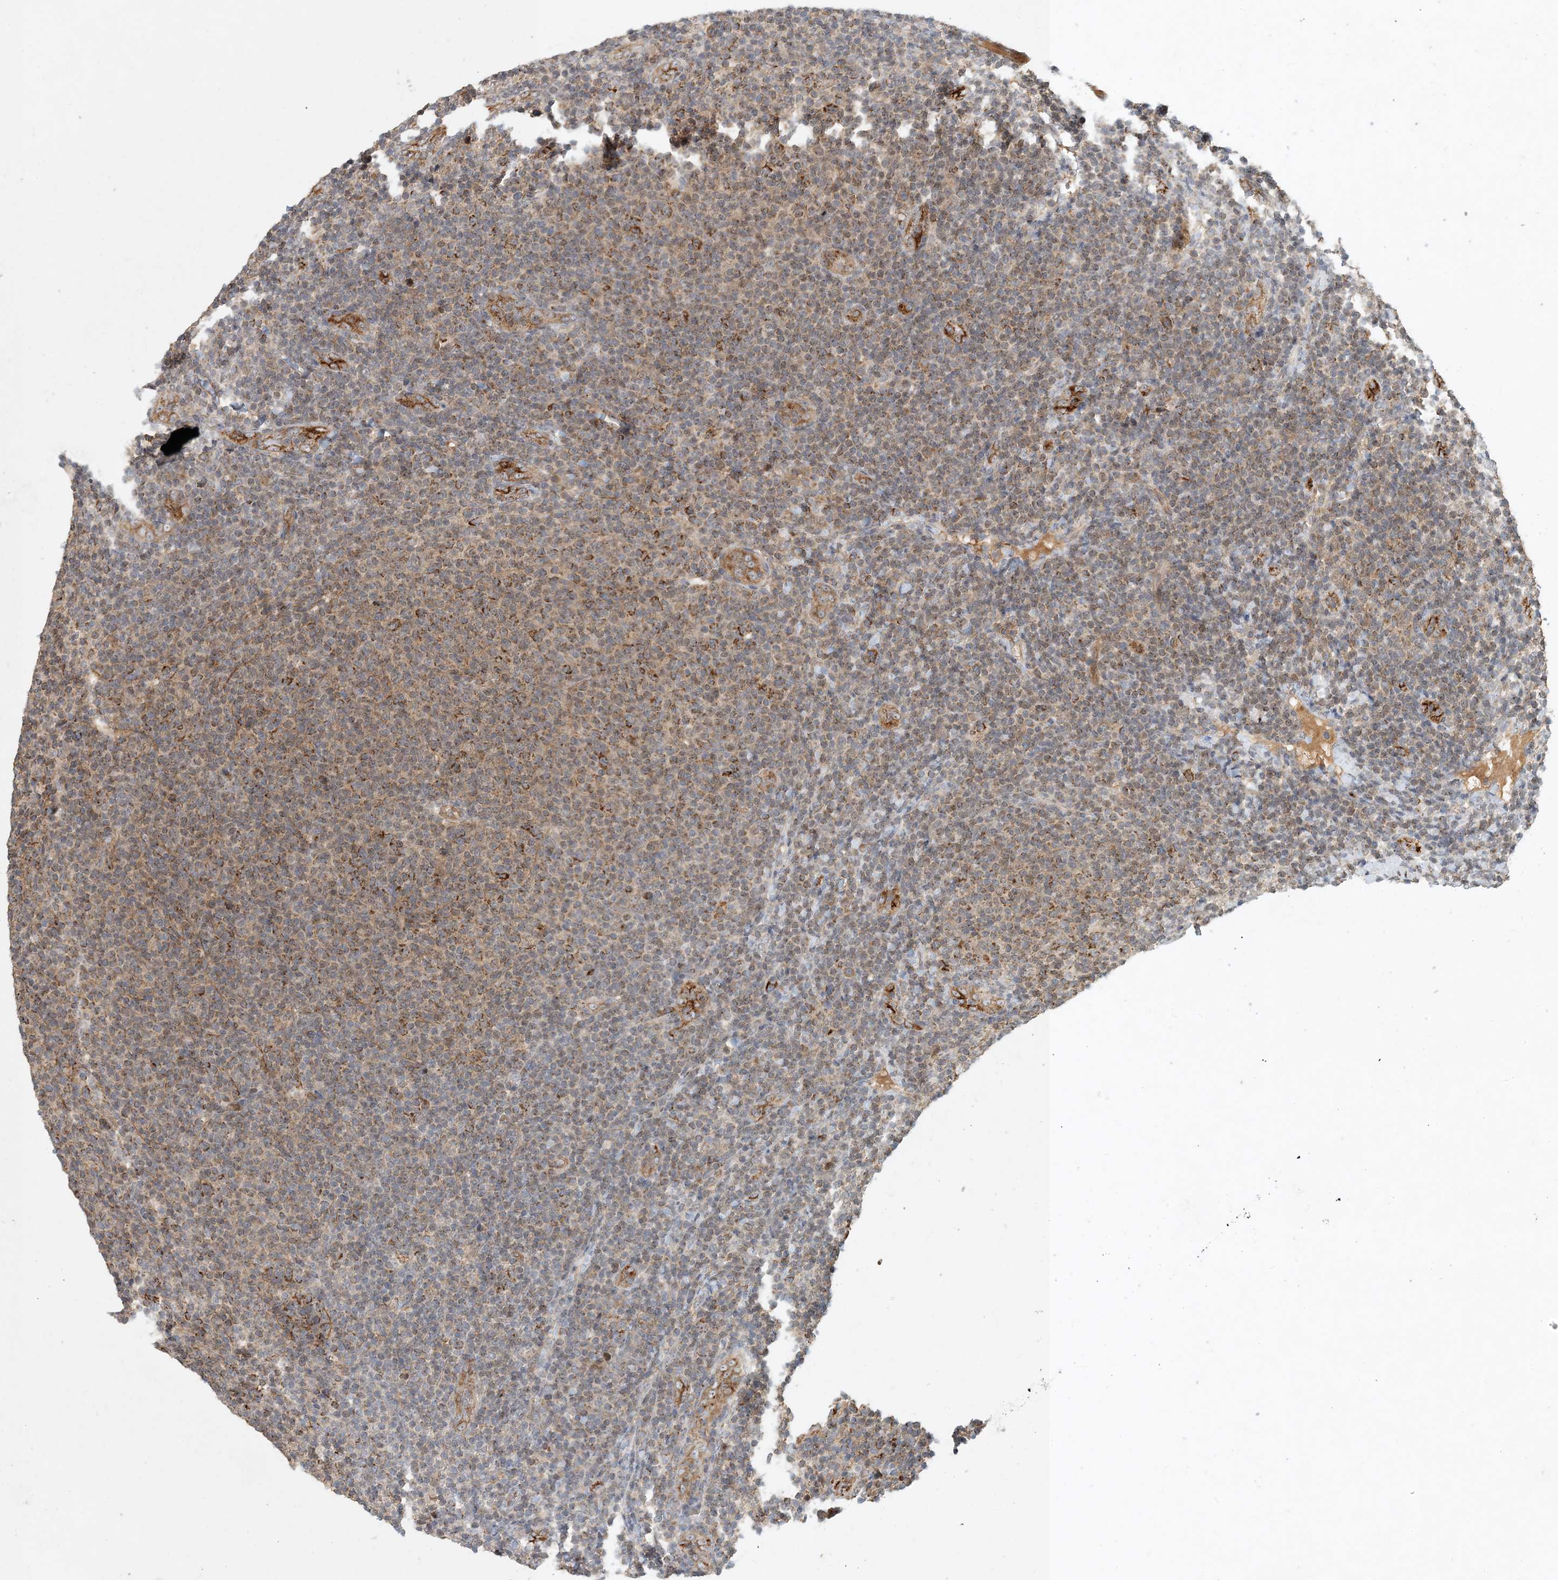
{"staining": {"intensity": "weak", "quantity": ">75%", "location": "cytoplasmic/membranous"}, "tissue": "lymphoma", "cell_type": "Tumor cells", "image_type": "cancer", "snomed": [{"axis": "morphology", "description": "Malignant lymphoma, non-Hodgkin's type, Low grade"}, {"axis": "topography", "description": "Lymph node"}], "caption": "Lymphoma stained with a brown dye demonstrates weak cytoplasmic/membranous positive expression in about >75% of tumor cells.", "gene": "ZBTB3", "patient": {"sex": "male", "age": 66}}